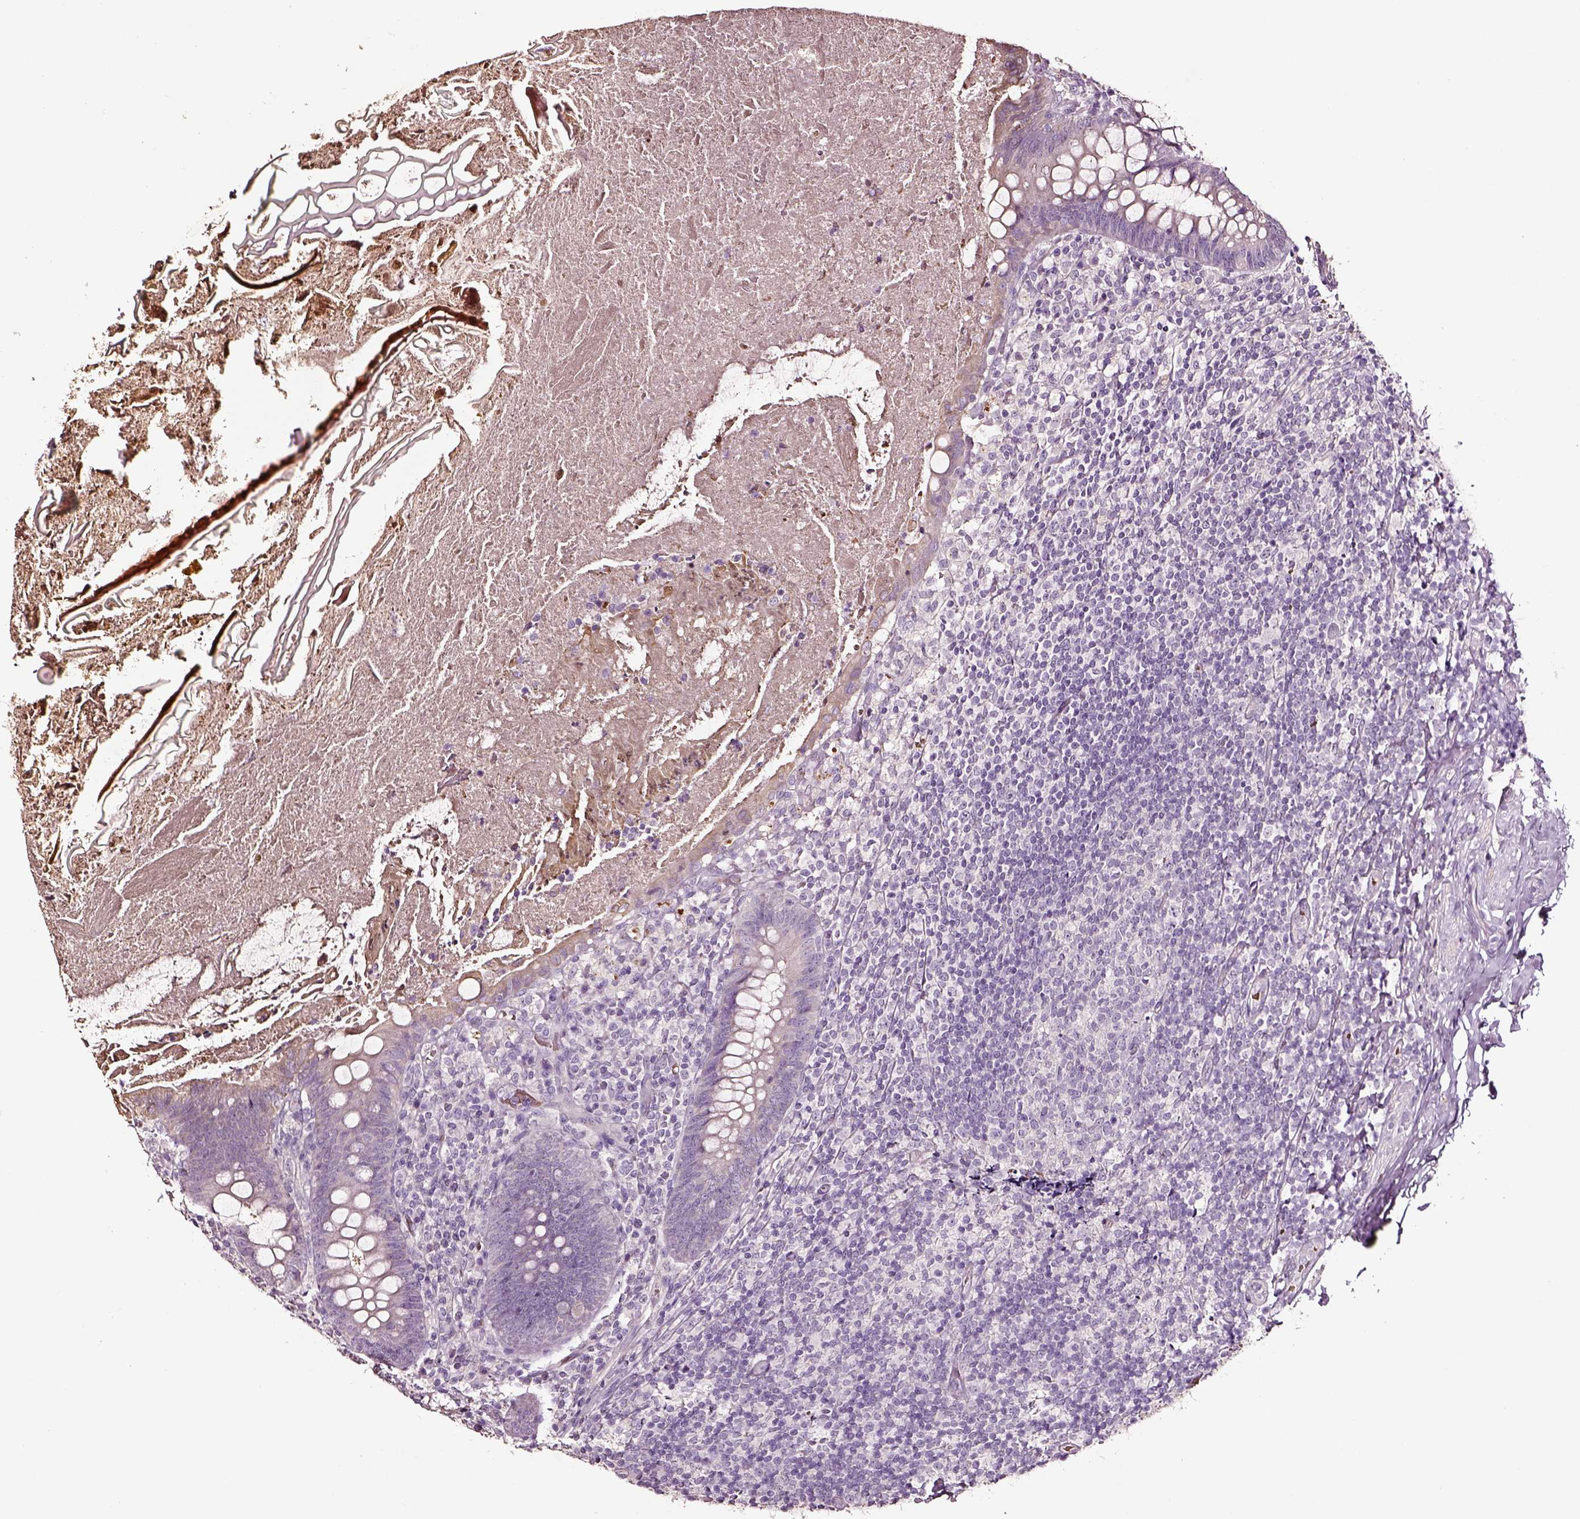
{"staining": {"intensity": "weak", "quantity": "25%-75%", "location": "cytoplasmic/membranous"}, "tissue": "appendix", "cell_type": "Glandular cells", "image_type": "normal", "snomed": [{"axis": "morphology", "description": "Normal tissue, NOS"}, {"axis": "topography", "description": "Appendix"}], "caption": "Immunohistochemical staining of normal appendix exhibits weak cytoplasmic/membranous protein positivity in approximately 25%-75% of glandular cells.", "gene": "AADAT", "patient": {"sex": "male", "age": 47}}